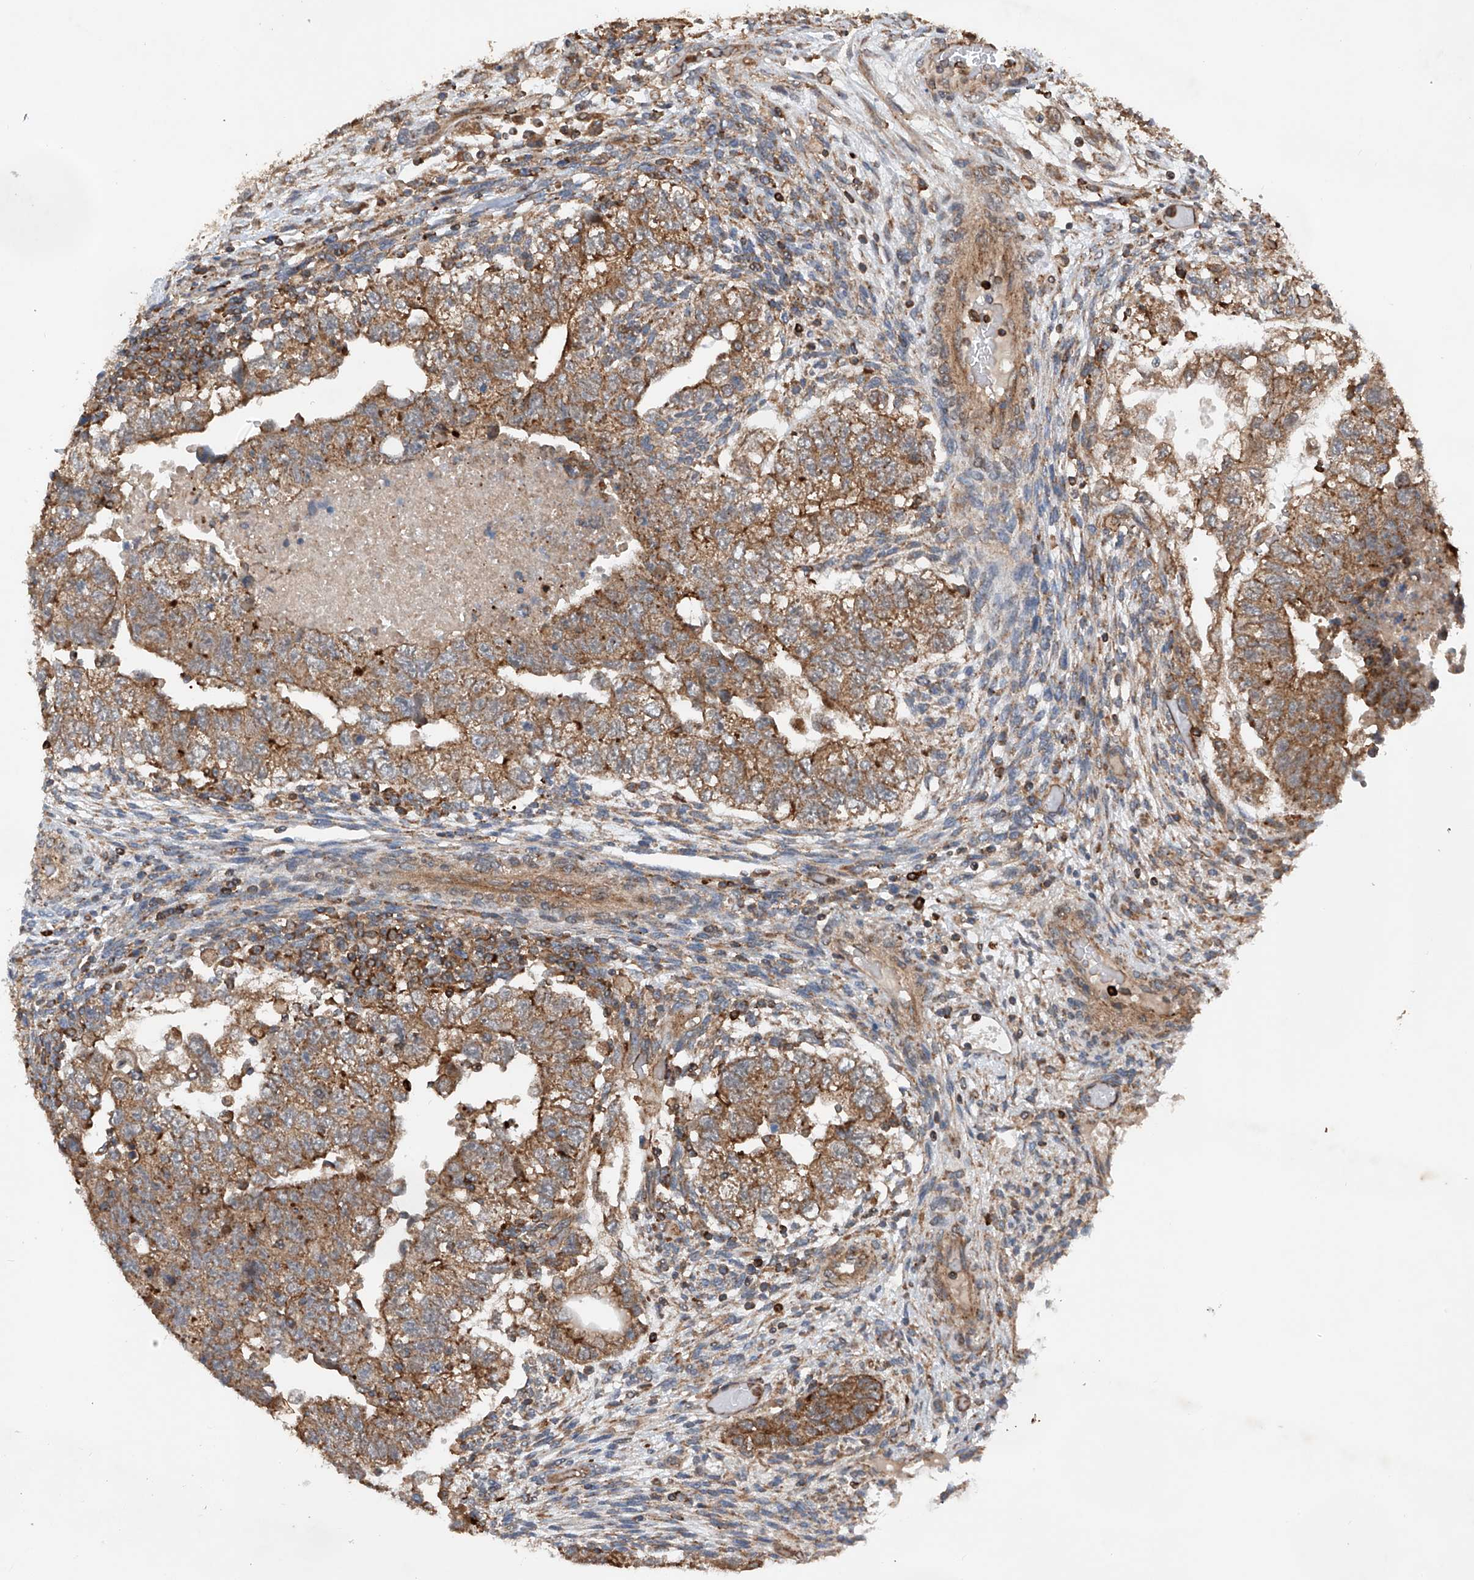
{"staining": {"intensity": "moderate", "quantity": ">75%", "location": "cytoplasmic/membranous"}, "tissue": "testis cancer", "cell_type": "Tumor cells", "image_type": "cancer", "snomed": [{"axis": "morphology", "description": "Carcinoma, Embryonal, NOS"}, {"axis": "topography", "description": "Testis"}], "caption": "Immunohistochemical staining of human testis embryonal carcinoma reveals moderate cytoplasmic/membranous protein positivity in approximately >75% of tumor cells.", "gene": "CEP85L", "patient": {"sex": "male", "age": 36}}